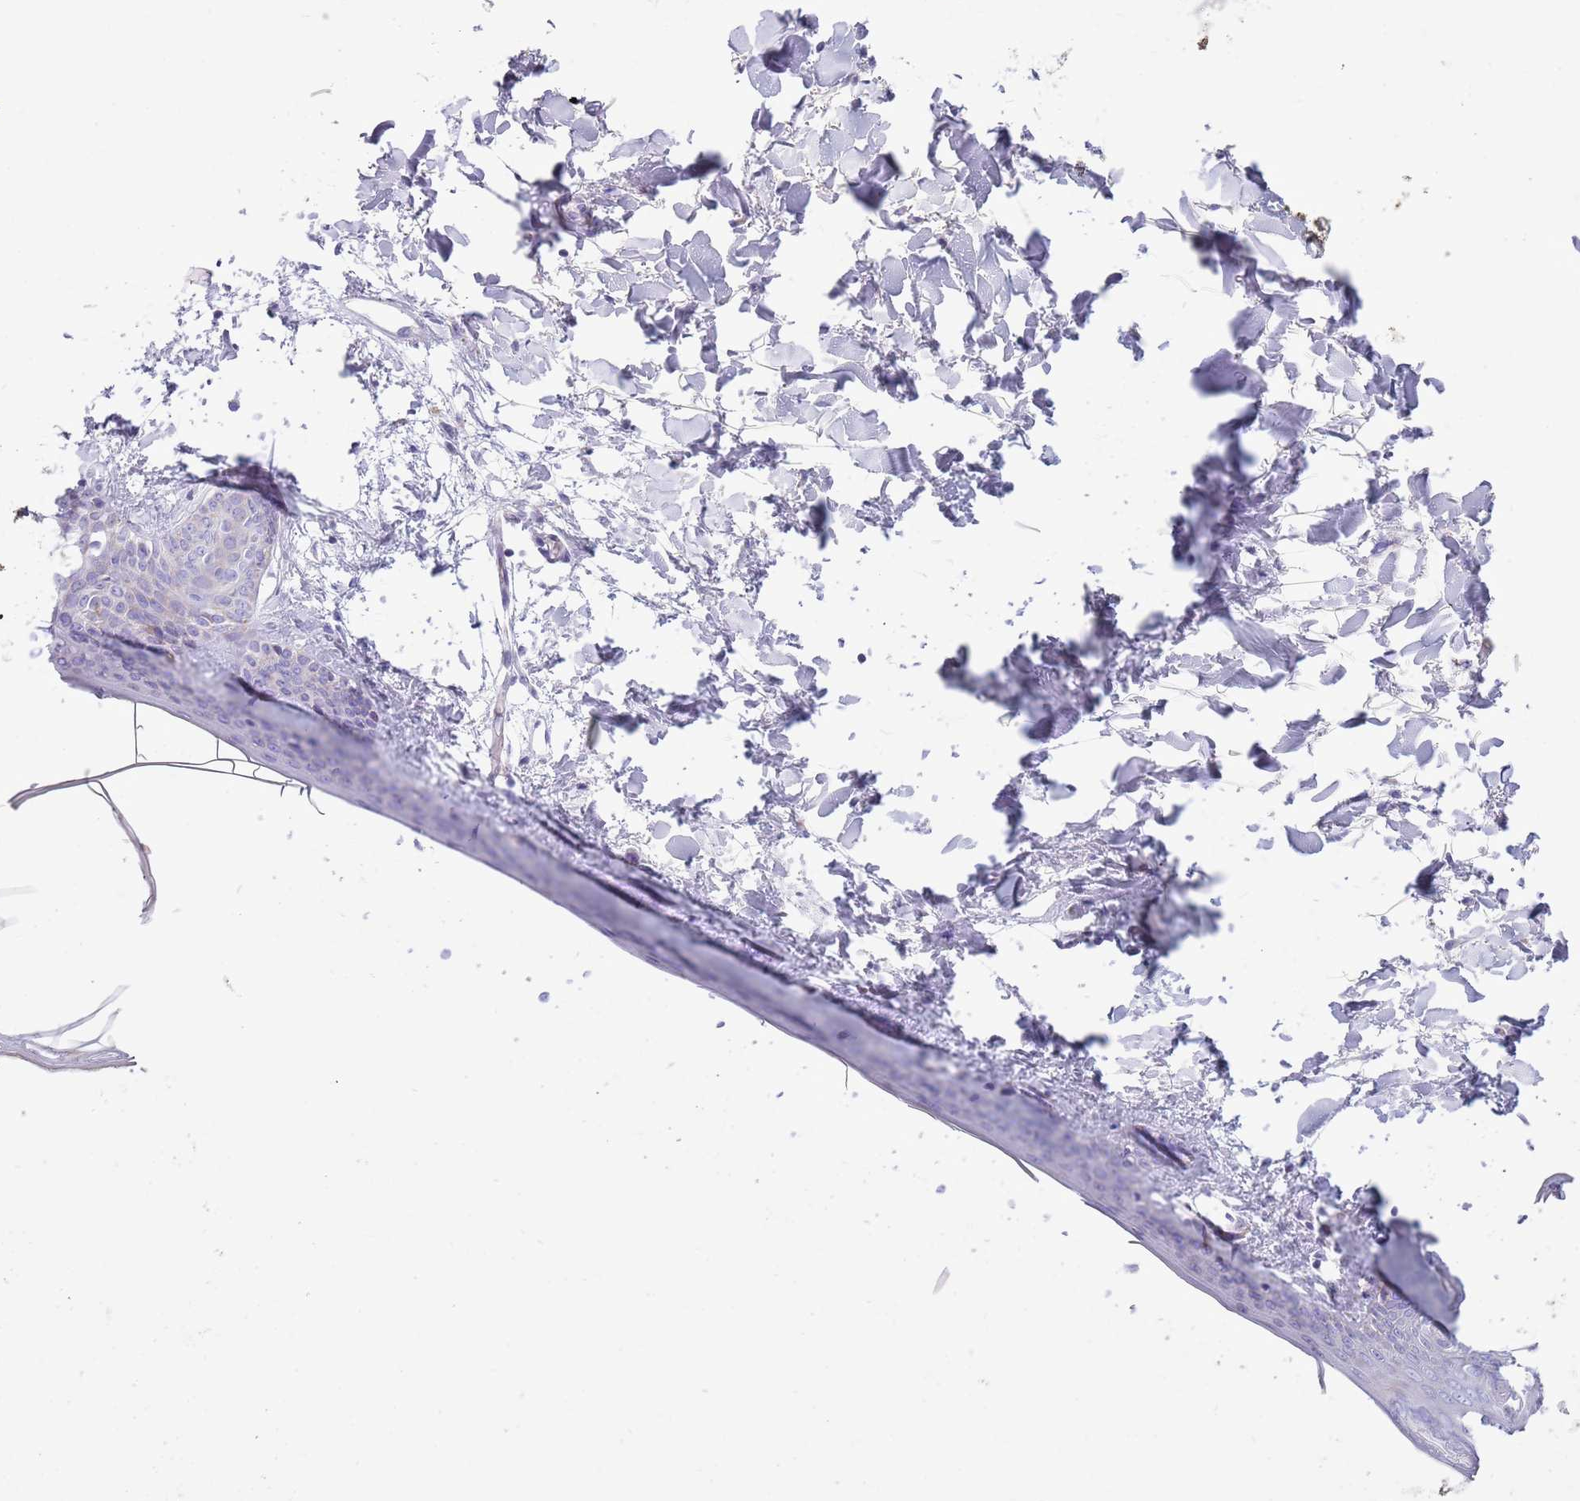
{"staining": {"intensity": "negative", "quantity": "none", "location": "none"}, "tissue": "skin", "cell_type": "Fibroblasts", "image_type": "normal", "snomed": [{"axis": "morphology", "description": "Normal tissue, NOS"}, {"axis": "topography", "description": "Skin"}], "caption": "The immunohistochemistry (IHC) histopathology image has no significant expression in fibroblasts of skin. (Brightfield microscopy of DAB immunohistochemistry at high magnification).", "gene": "MOCOS", "patient": {"sex": "female", "age": 34}}